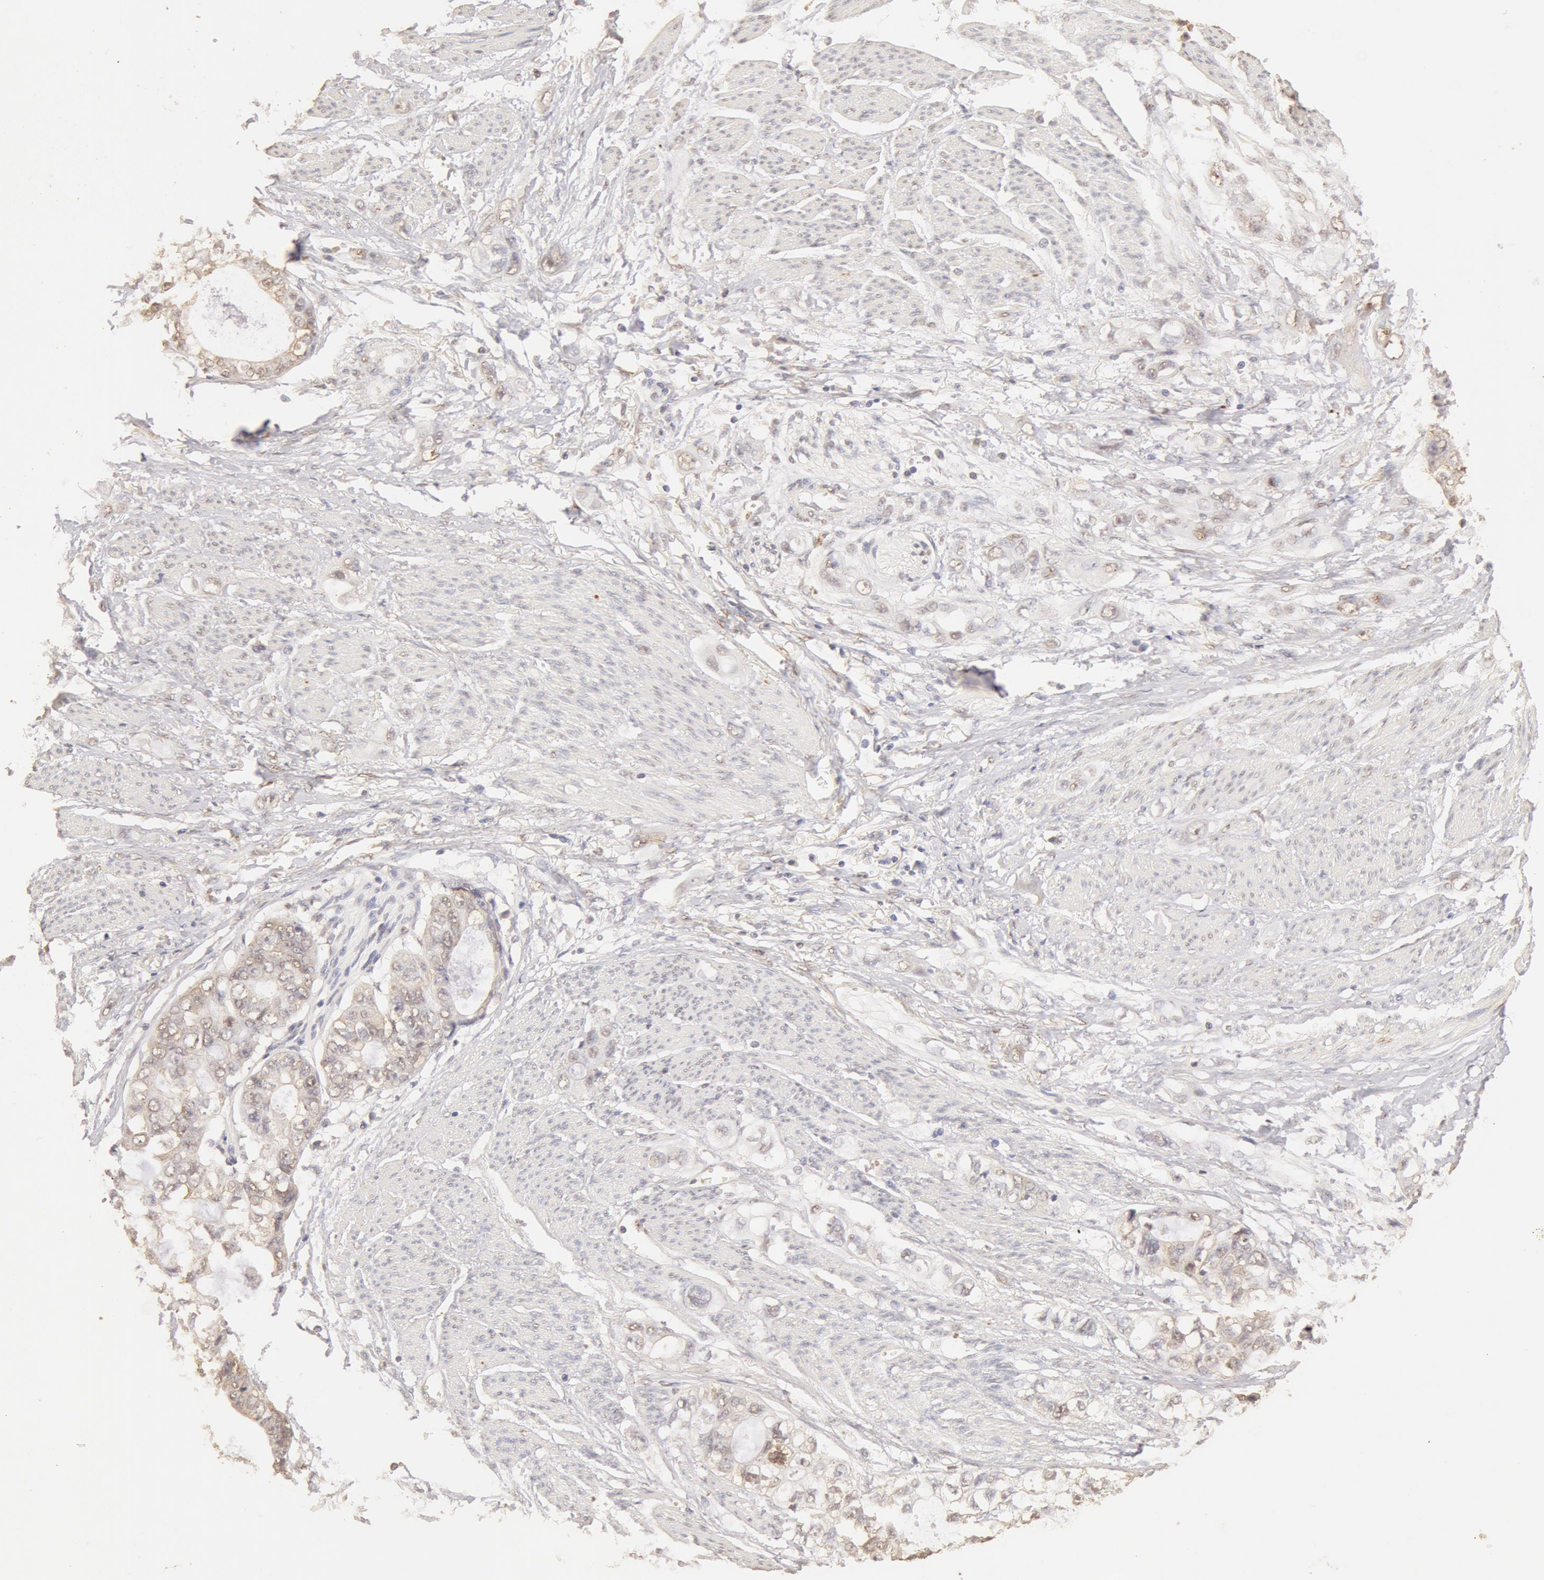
{"staining": {"intensity": "weak", "quantity": ">75%", "location": "cytoplasmic/membranous,nuclear"}, "tissue": "stomach cancer", "cell_type": "Tumor cells", "image_type": "cancer", "snomed": [{"axis": "morphology", "description": "Adenocarcinoma, NOS"}, {"axis": "topography", "description": "Stomach, upper"}], "caption": "IHC staining of stomach cancer (adenocarcinoma), which exhibits low levels of weak cytoplasmic/membranous and nuclear expression in about >75% of tumor cells indicating weak cytoplasmic/membranous and nuclear protein expression. The staining was performed using DAB (brown) for protein detection and nuclei were counterstained in hematoxylin (blue).", "gene": "SNRNP70", "patient": {"sex": "female", "age": 52}}